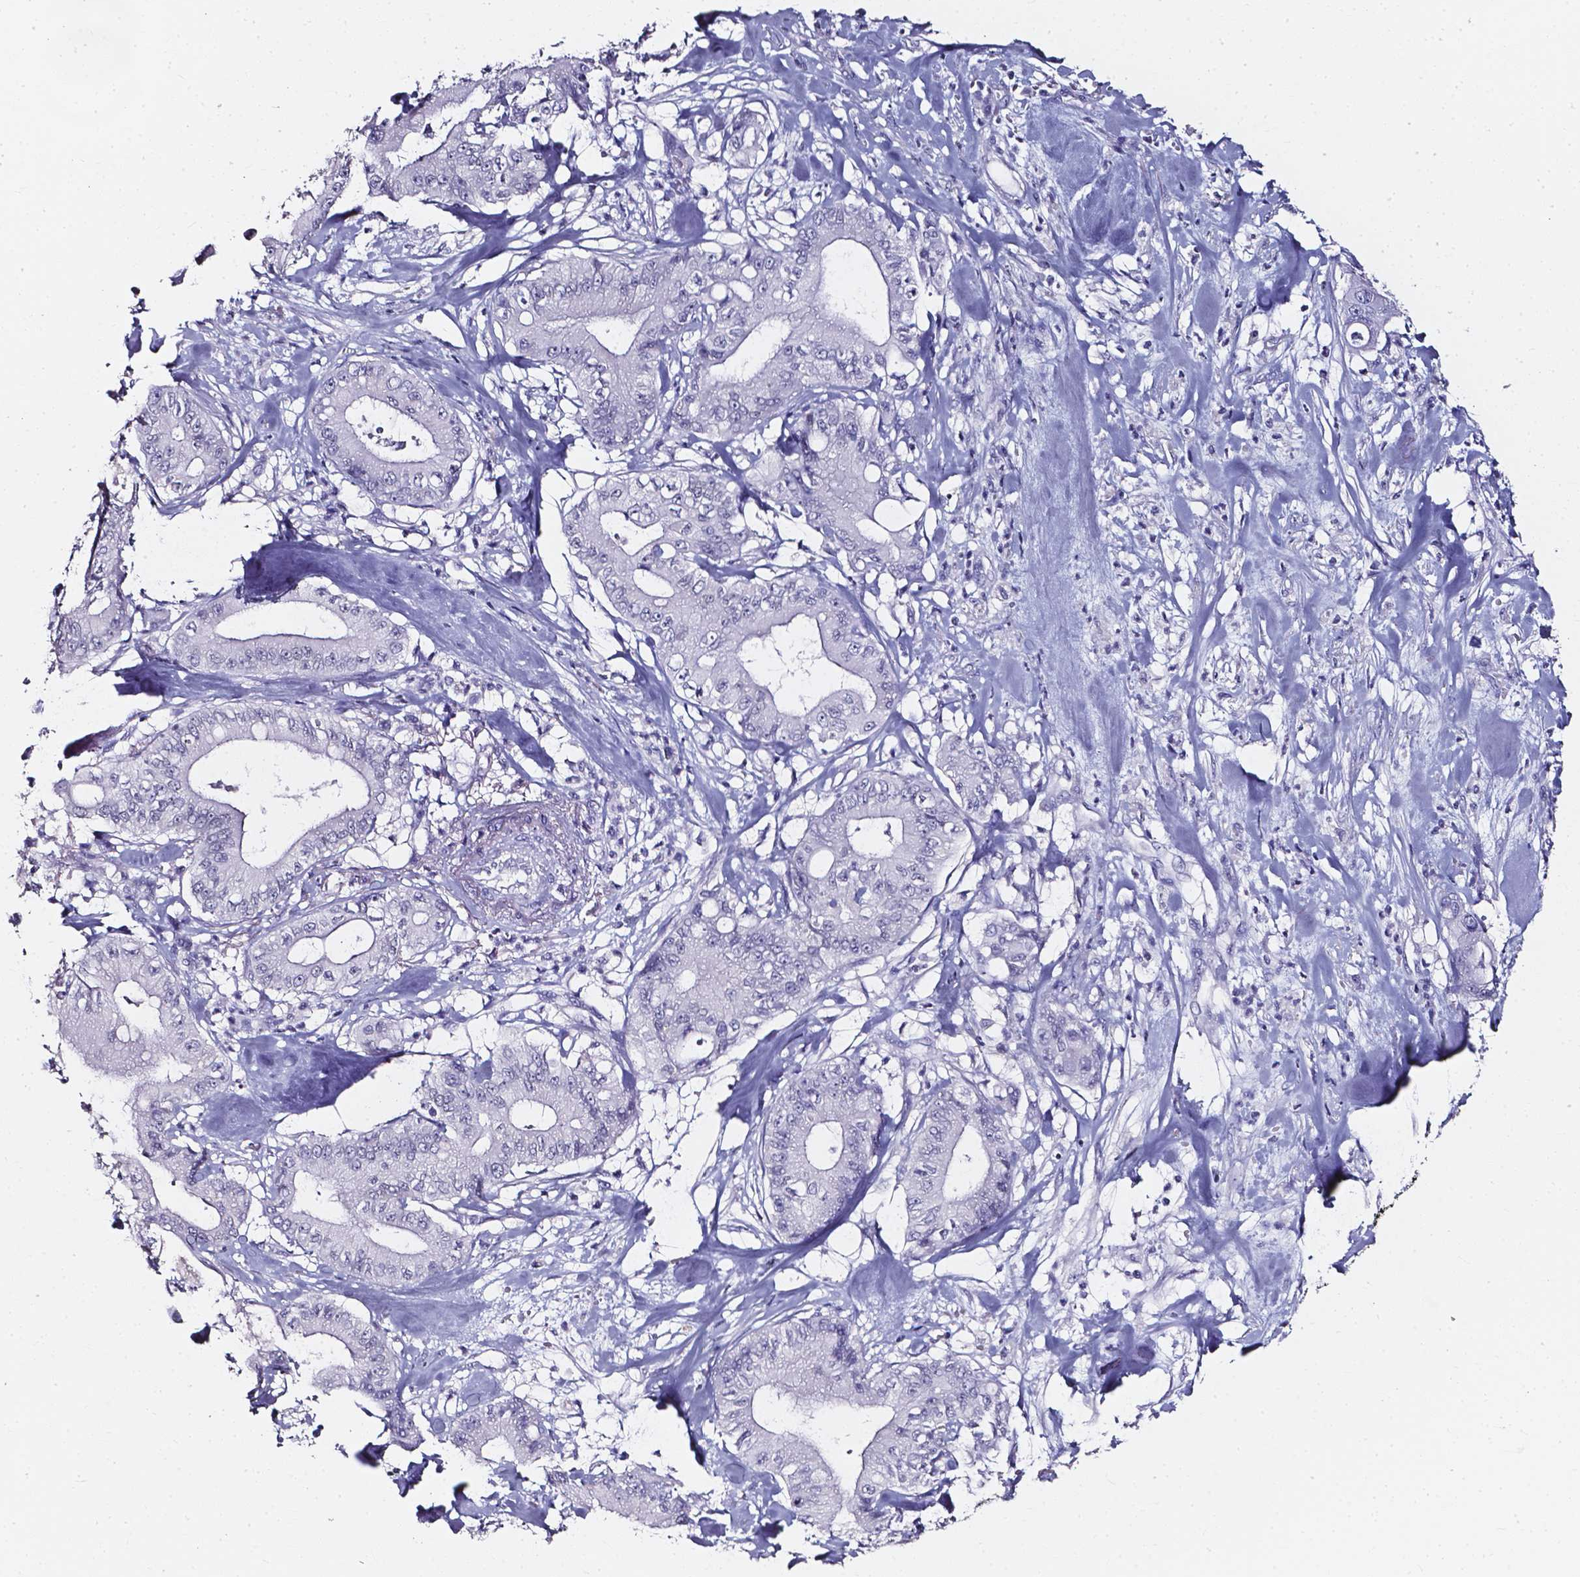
{"staining": {"intensity": "negative", "quantity": "none", "location": "none"}, "tissue": "pancreatic cancer", "cell_type": "Tumor cells", "image_type": "cancer", "snomed": [{"axis": "morphology", "description": "Adenocarcinoma, NOS"}, {"axis": "topography", "description": "Pancreas"}], "caption": "A photomicrograph of pancreatic cancer (adenocarcinoma) stained for a protein displays no brown staining in tumor cells.", "gene": "AKR1B10", "patient": {"sex": "male", "age": 71}}